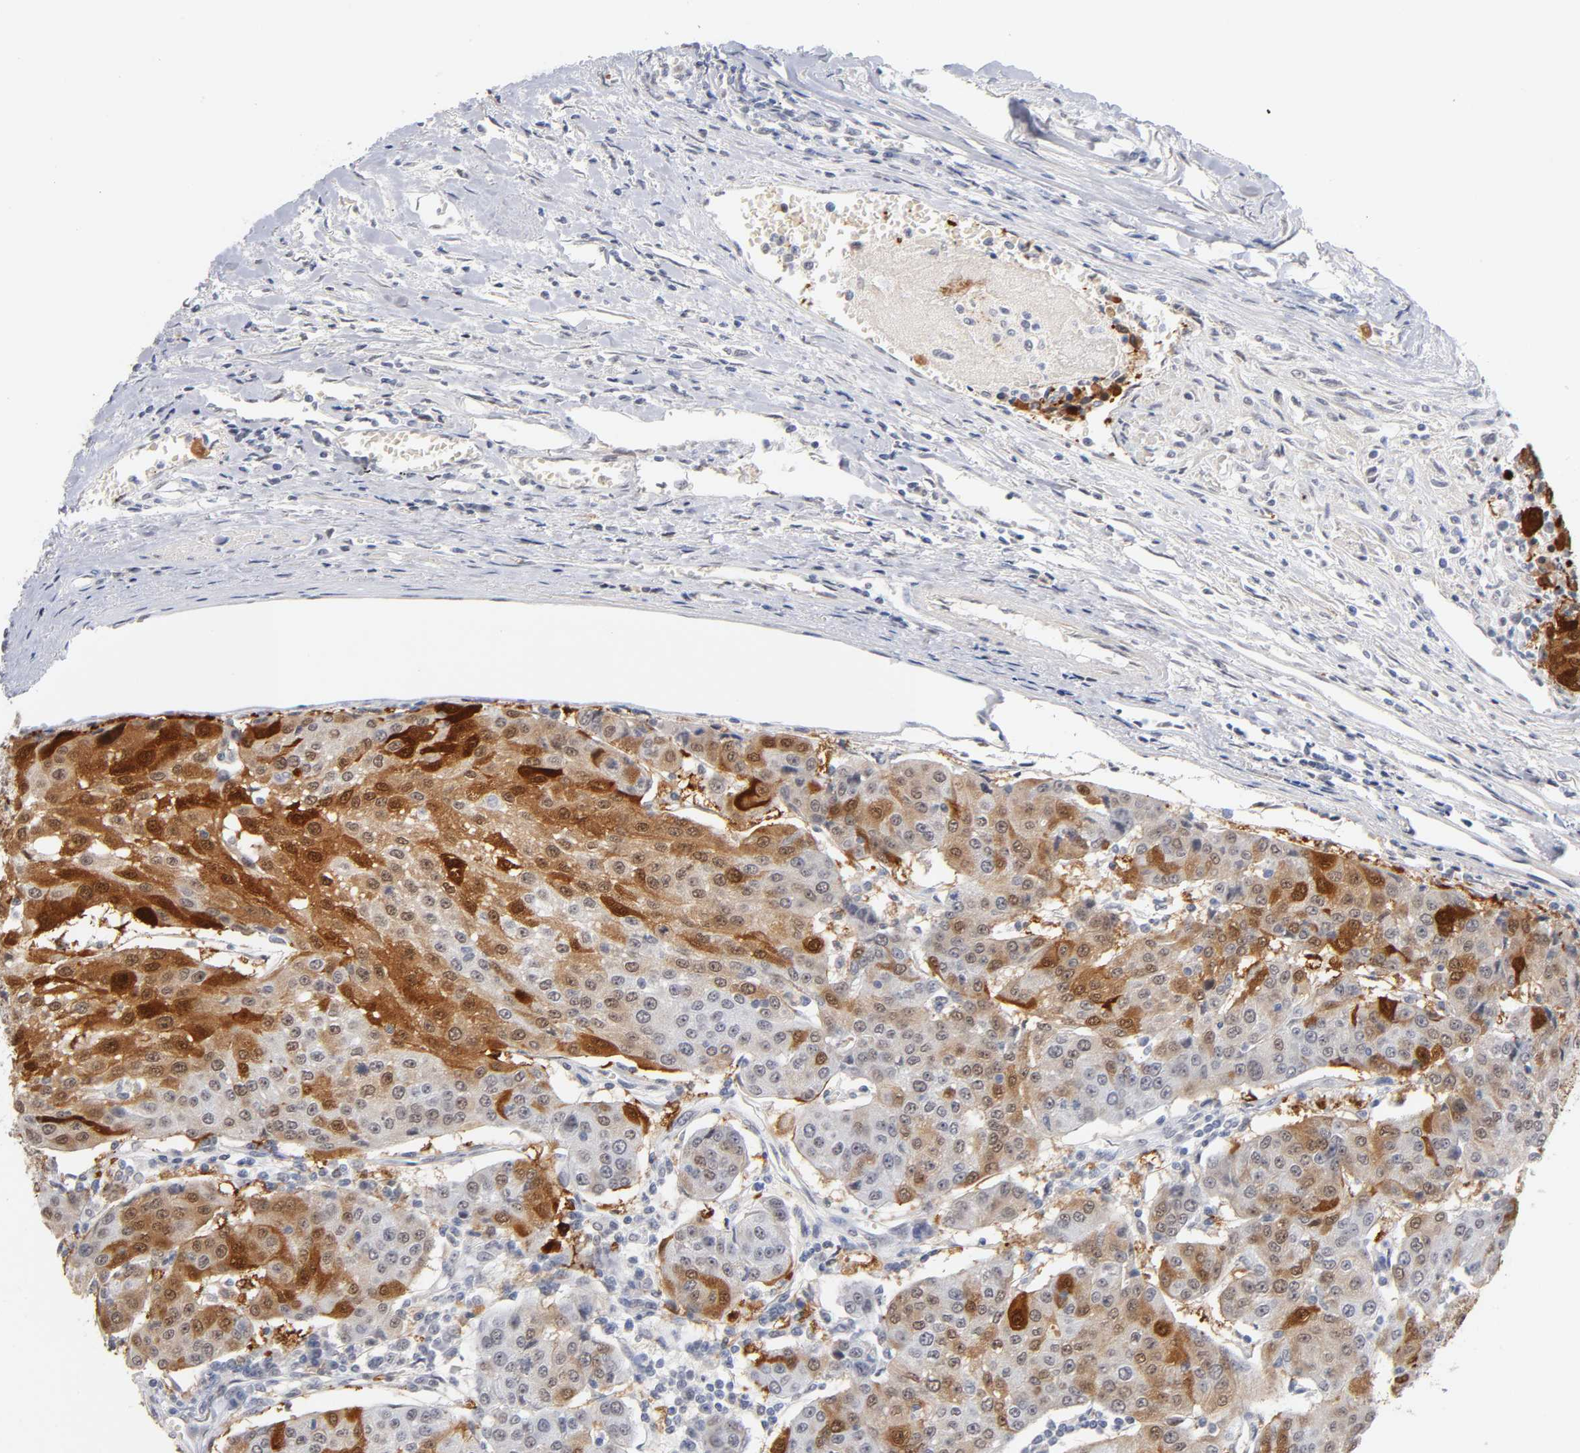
{"staining": {"intensity": "strong", "quantity": "25%-75%", "location": "cytoplasmic/membranous,nuclear"}, "tissue": "urothelial cancer", "cell_type": "Tumor cells", "image_type": "cancer", "snomed": [{"axis": "morphology", "description": "Urothelial carcinoma, High grade"}, {"axis": "topography", "description": "Urinary bladder"}], "caption": "Urothelial cancer stained with a protein marker exhibits strong staining in tumor cells.", "gene": "CRABP2", "patient": {"sex": "female", "age": 85}}